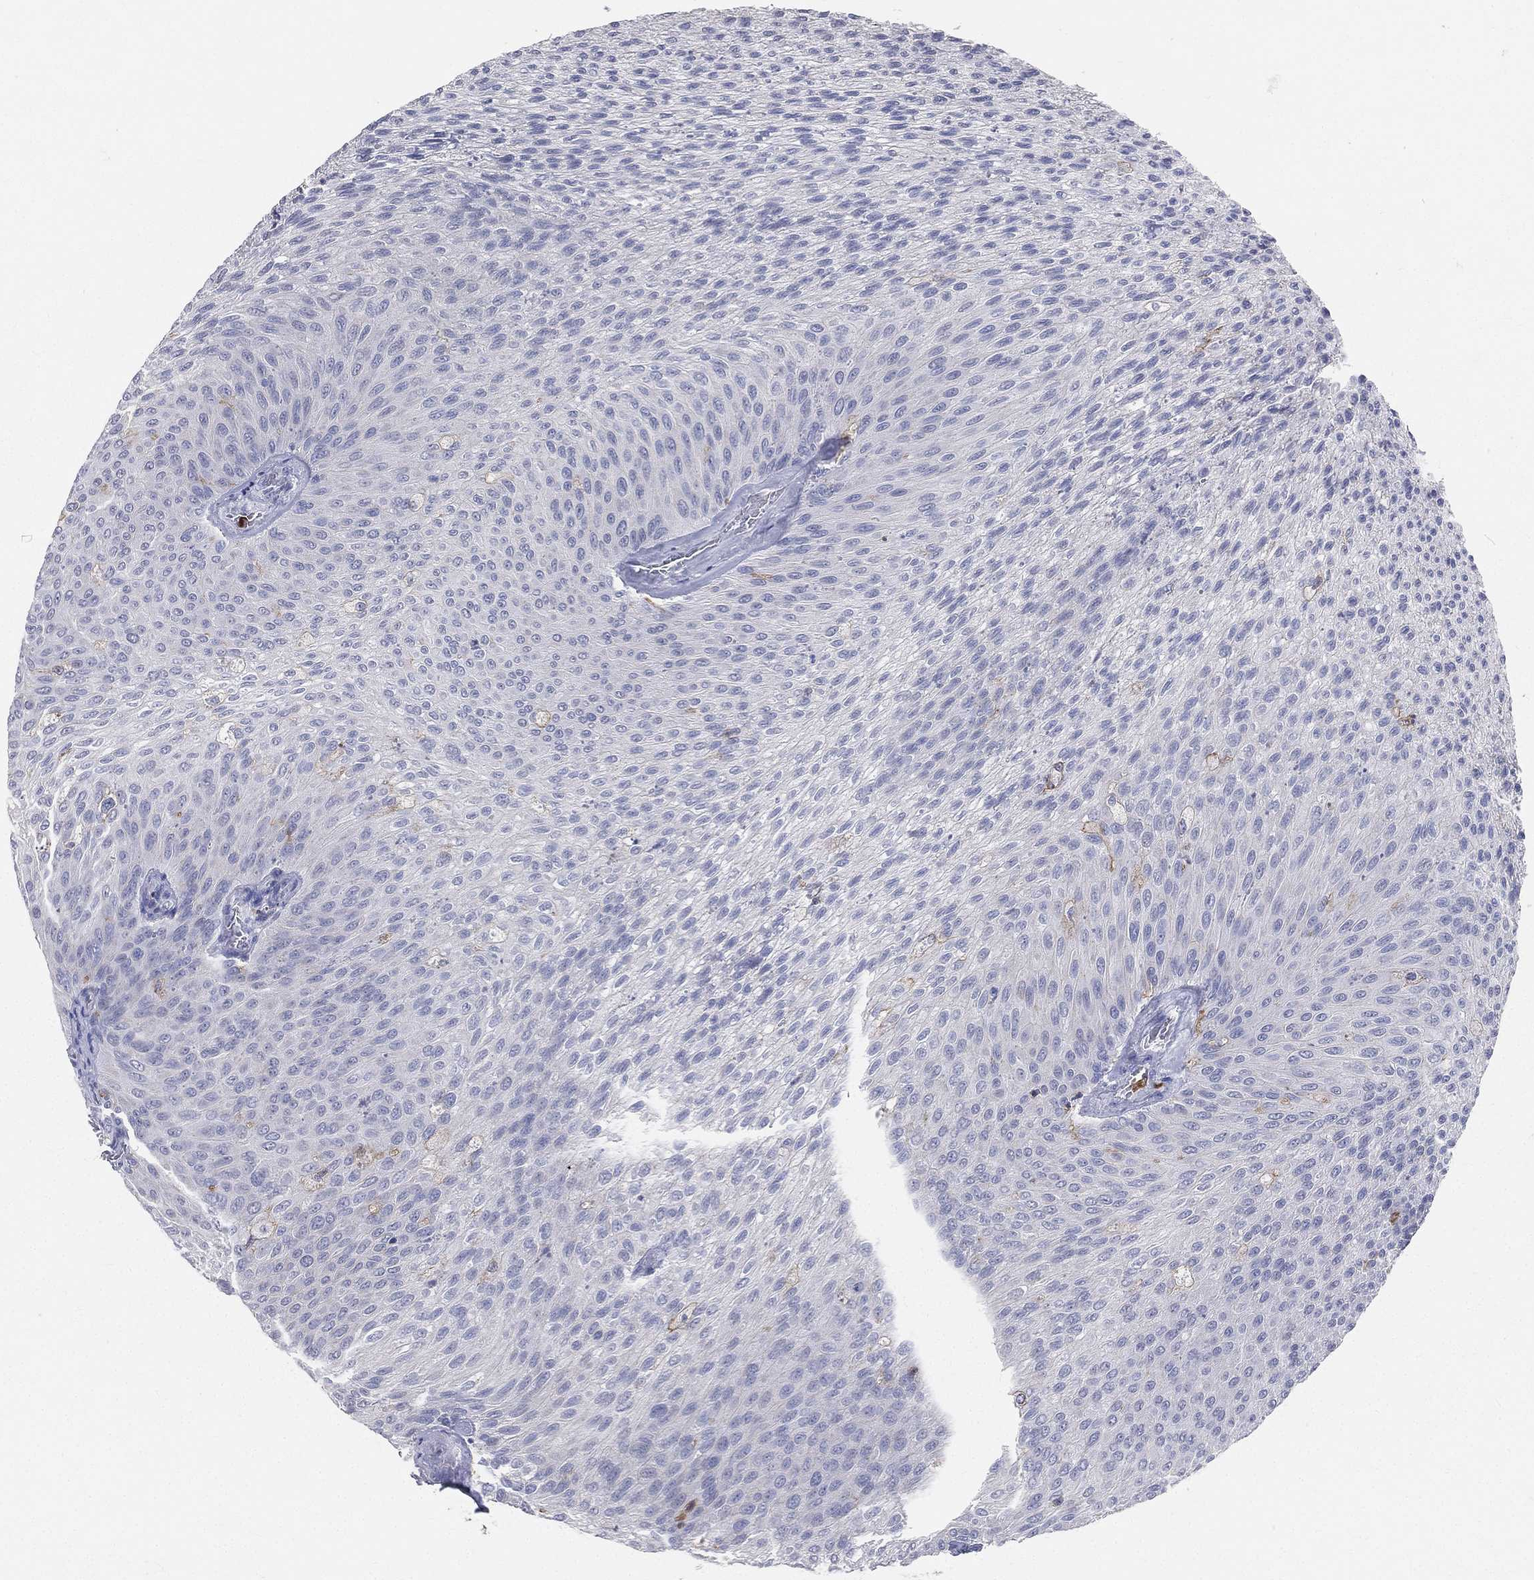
{"staining": {"intensity": "negative", "quantity": "none", "location": "none"}, "tissue": "urothelial cancer", "cell_type": "Tumor cells", "image_type": "cancer", "snomed": [{"axis": "morphology", "description": "Urothelial carcinoma, Low grade"}, {"axis": "topography", "description": "Ureter, NOS"}, {"axis": "topography", "description": "Urinary bladder"}], "caption": "The micrograph shows no staining of tumor cells in urothelial cancer.", "gene": "CD33", "patient": {"sex": "male", "age": 78}}